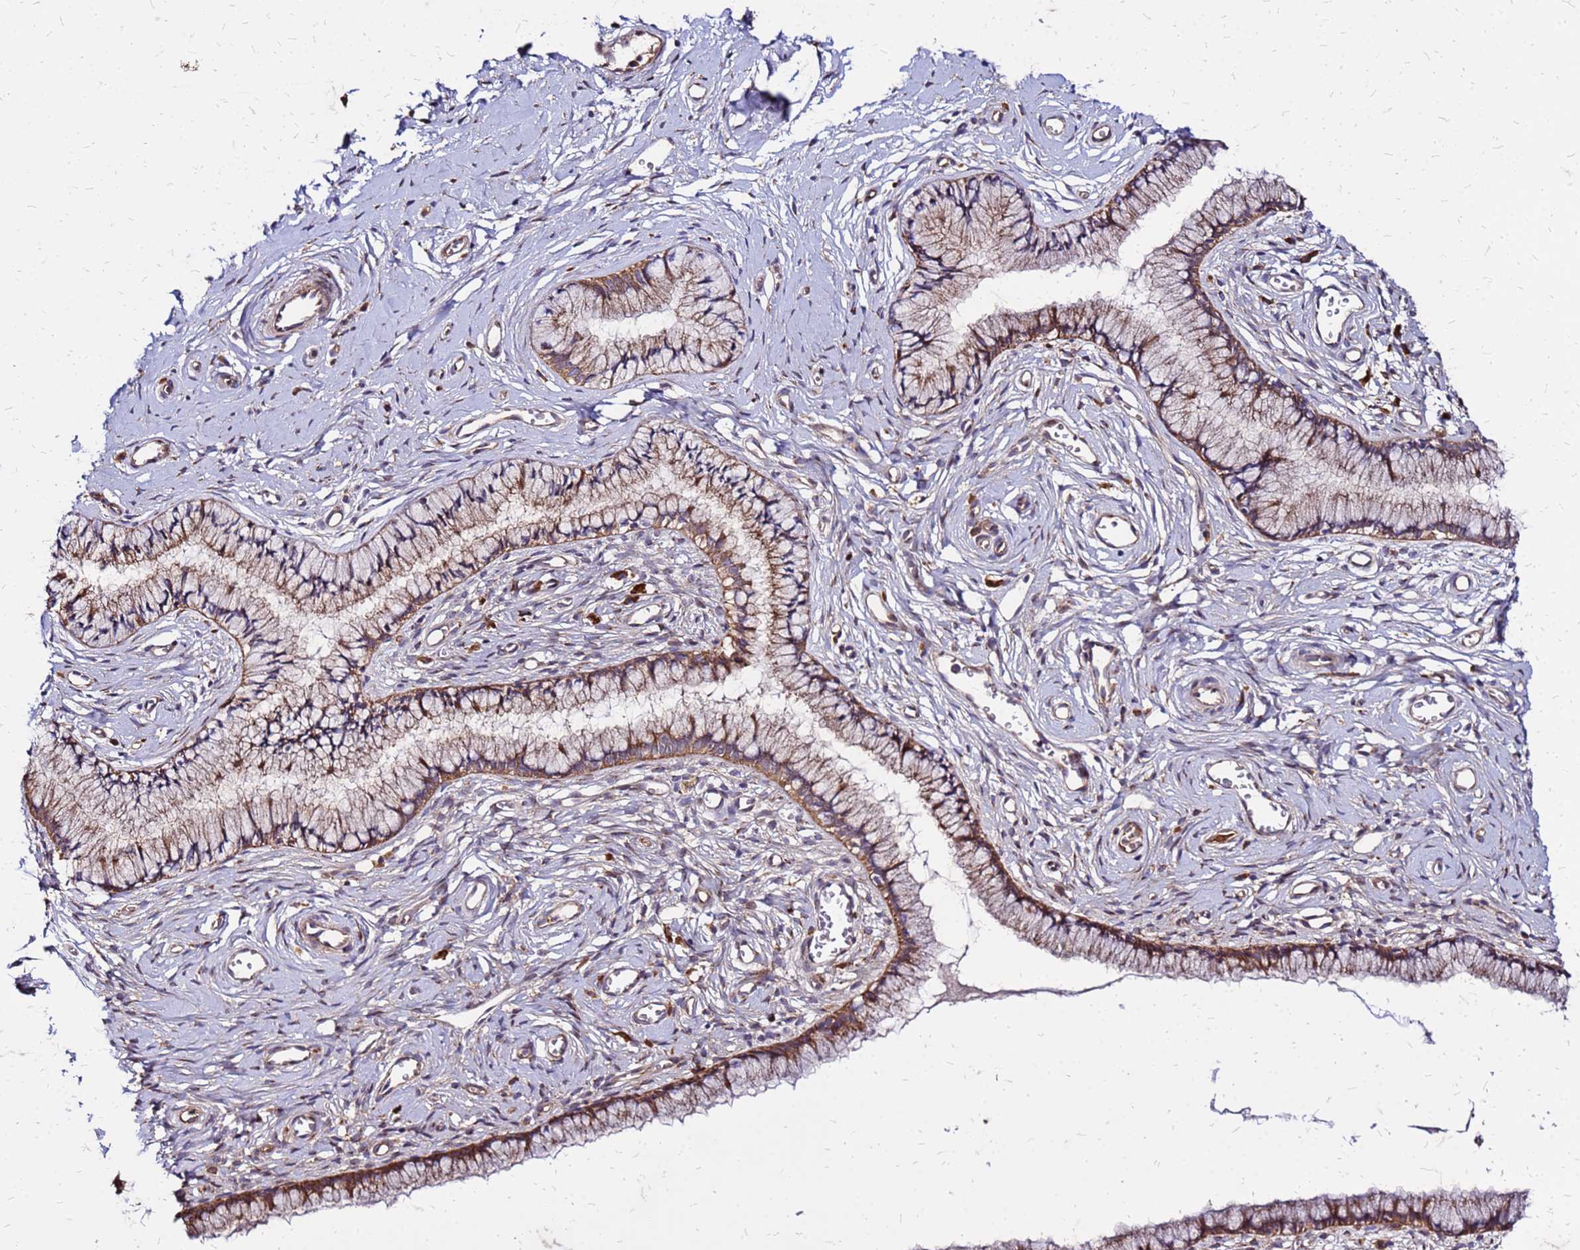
{"staining": {"intensity": "moderate", "quantity": ">75%", "location": "cytoplasmic/membranous"}, "tissue": "cervix", "cell_type": "Glandular cells", "image_type": "normal", "snomed": [{"axis": "morphology", "description": "Normal tissue, NOS"}, {"axis": "topography", "description": "Cervix"}], "caption": "Protein analysis of unremarkable cervix shows moderate cytoplasmic/membranous expression in about >75% of glandular cells. (brown staining indicates protein expression, while blue staining denotes nuclei).", "gene": "VMO1", "patient": {"sex": "female", "age": 40}}